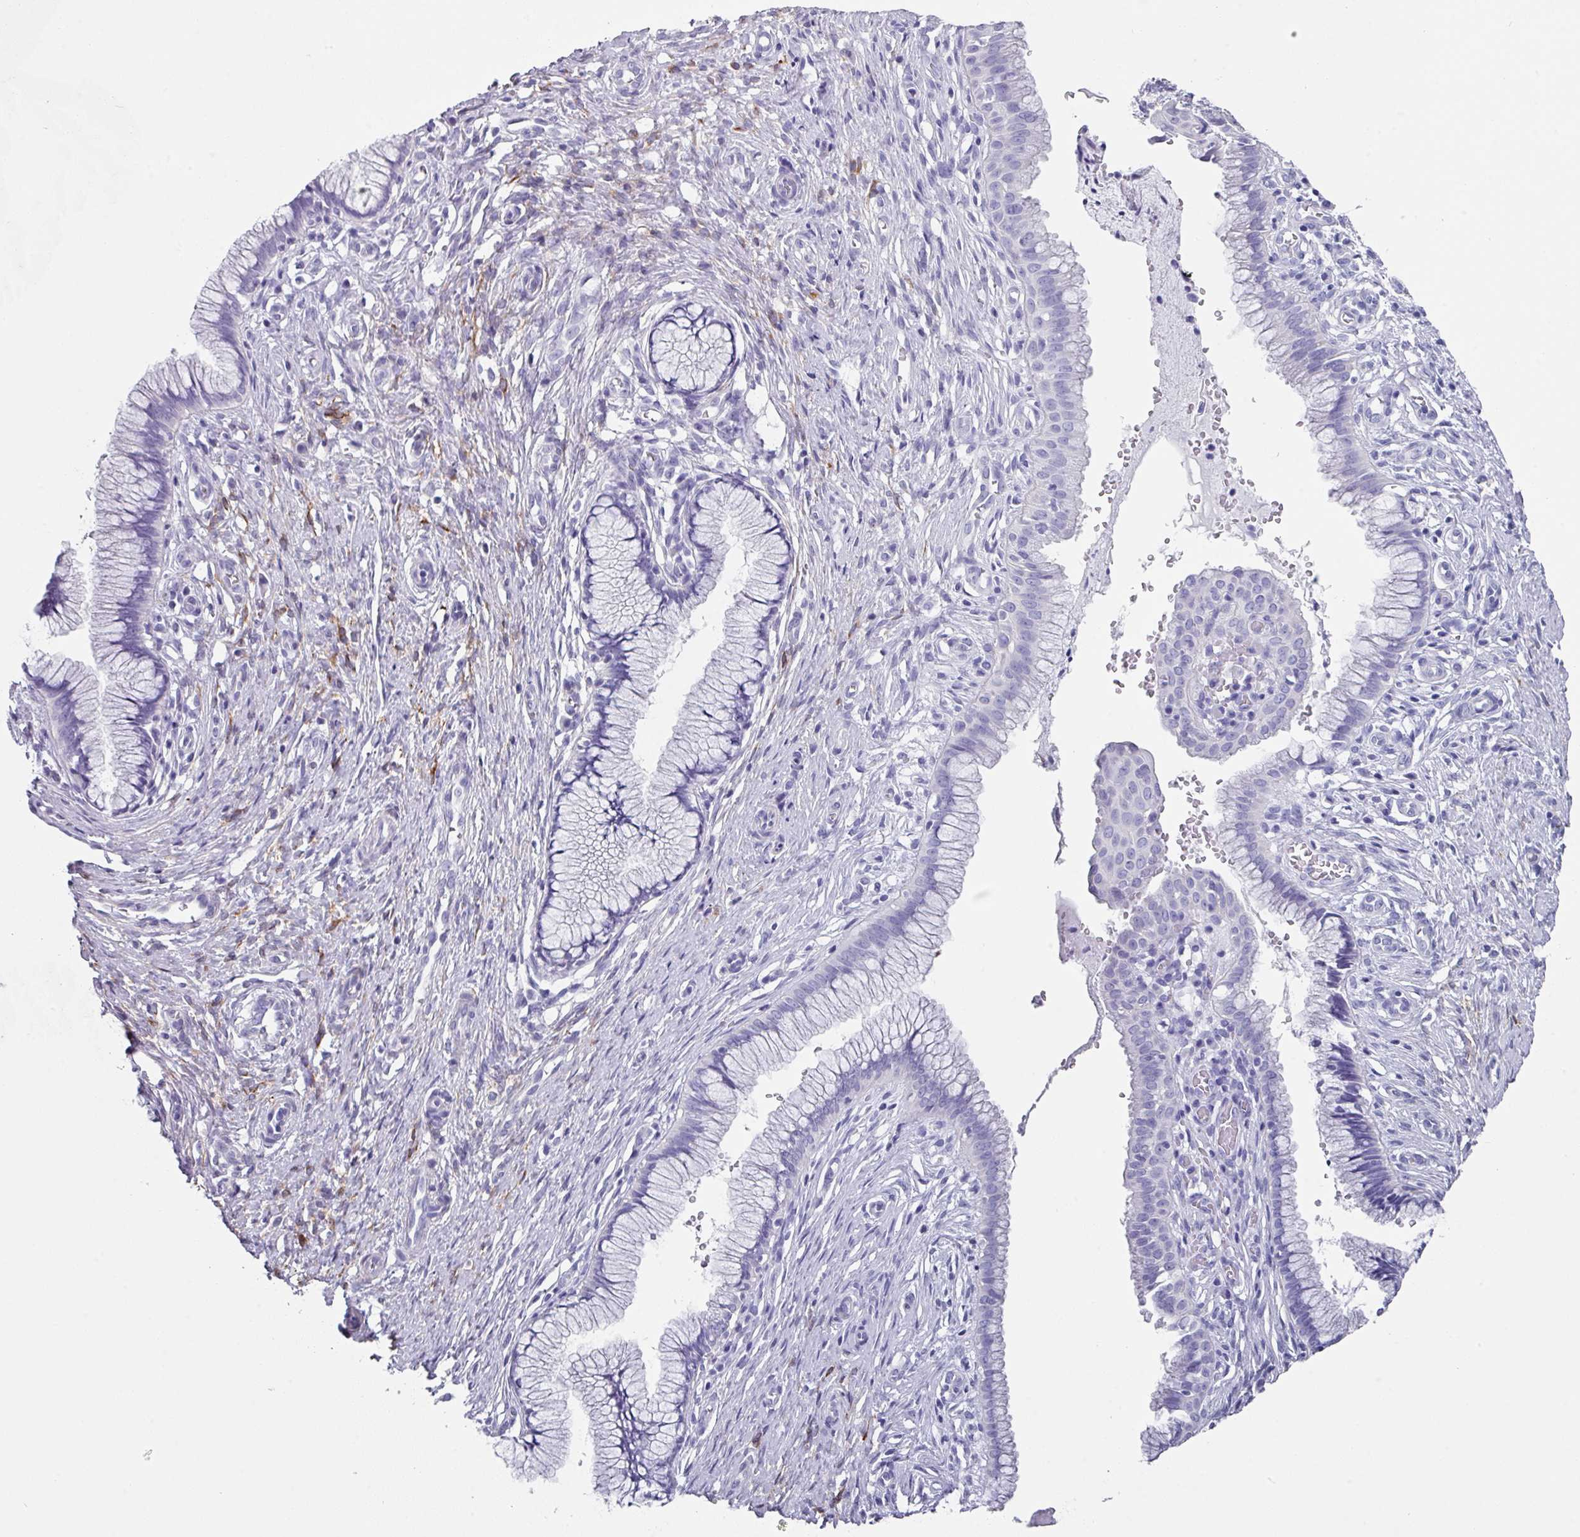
{"staining": {"intensity": "negative", "quantity": "none", "location": "none"}, "tissue": "cervix", "cell_type": "Glandular cells", "image_type": "normal", "snomed": [{"axis": "morphology", "description": "Normal tissue, NOS"}, {"axis": "topography", "description": "Cervix"}], "caption": "Image shows no protein positivity in glandular cells of benign cervix. Brightfield microscopy of immunohistochemistry (IHC) stained with DAB (brown) and hematoxylin (blue), captured at high magnification.", "gene": "PEX10", "patient": {"sex": "female", "age": 36}}